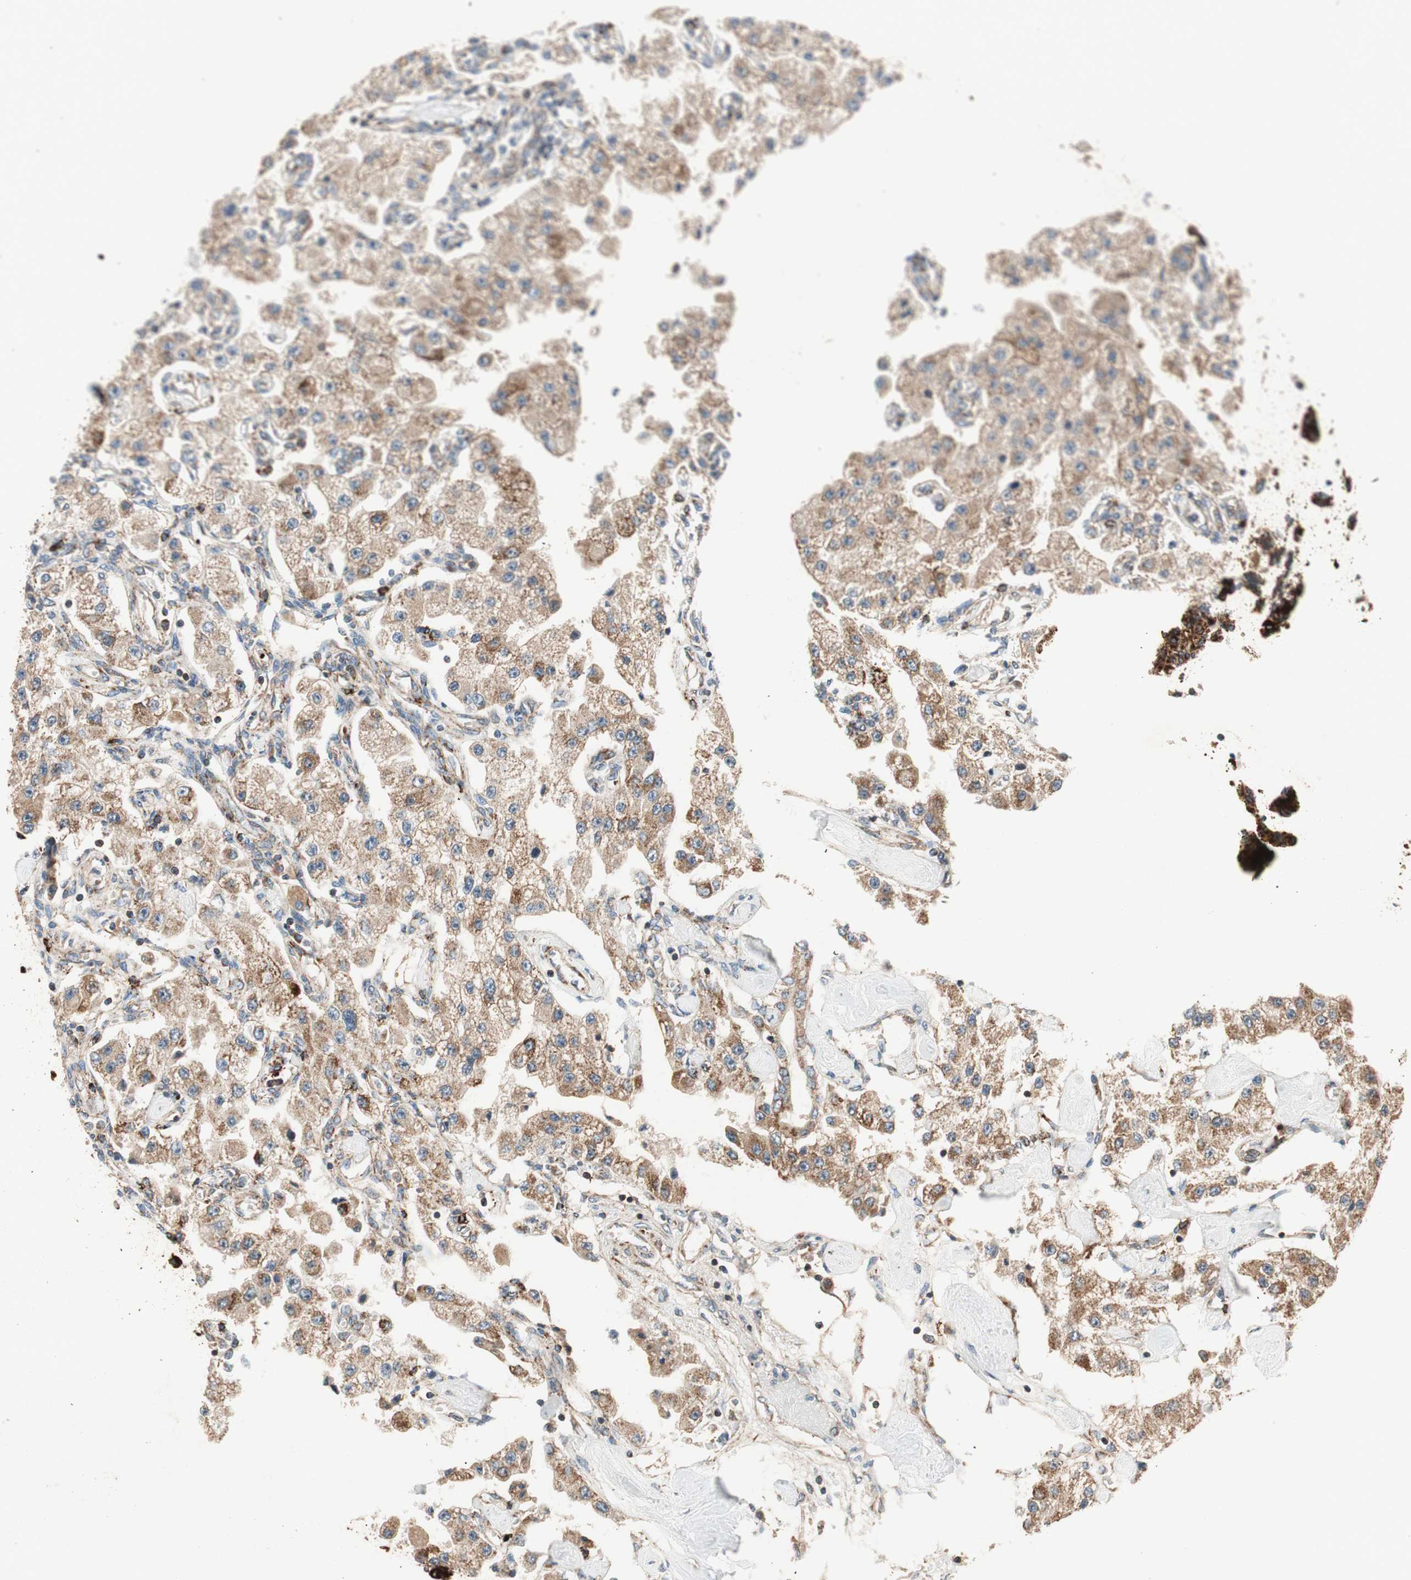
{"staining": {"intensity": "moderate", "quantity": ">75%", "location": "cytoplasmic/membranous"}, "tissue": "carcinoid", "cell_type": "Tumor cells", "image_type": "cancer", "snomed": [{"axis": "morphology", "description": "Carcinoid, malignant, NOS"}, {"axis": "topography", "description": "Pancreas"}], "caption": "Protein analysis of carcinoid tissue reveals moderate cytoplasmic/membranous positivity in approximately >75% of tumor cells.", "gene": "AKAP1", "patient": {"sex": "male", "age": 41}}